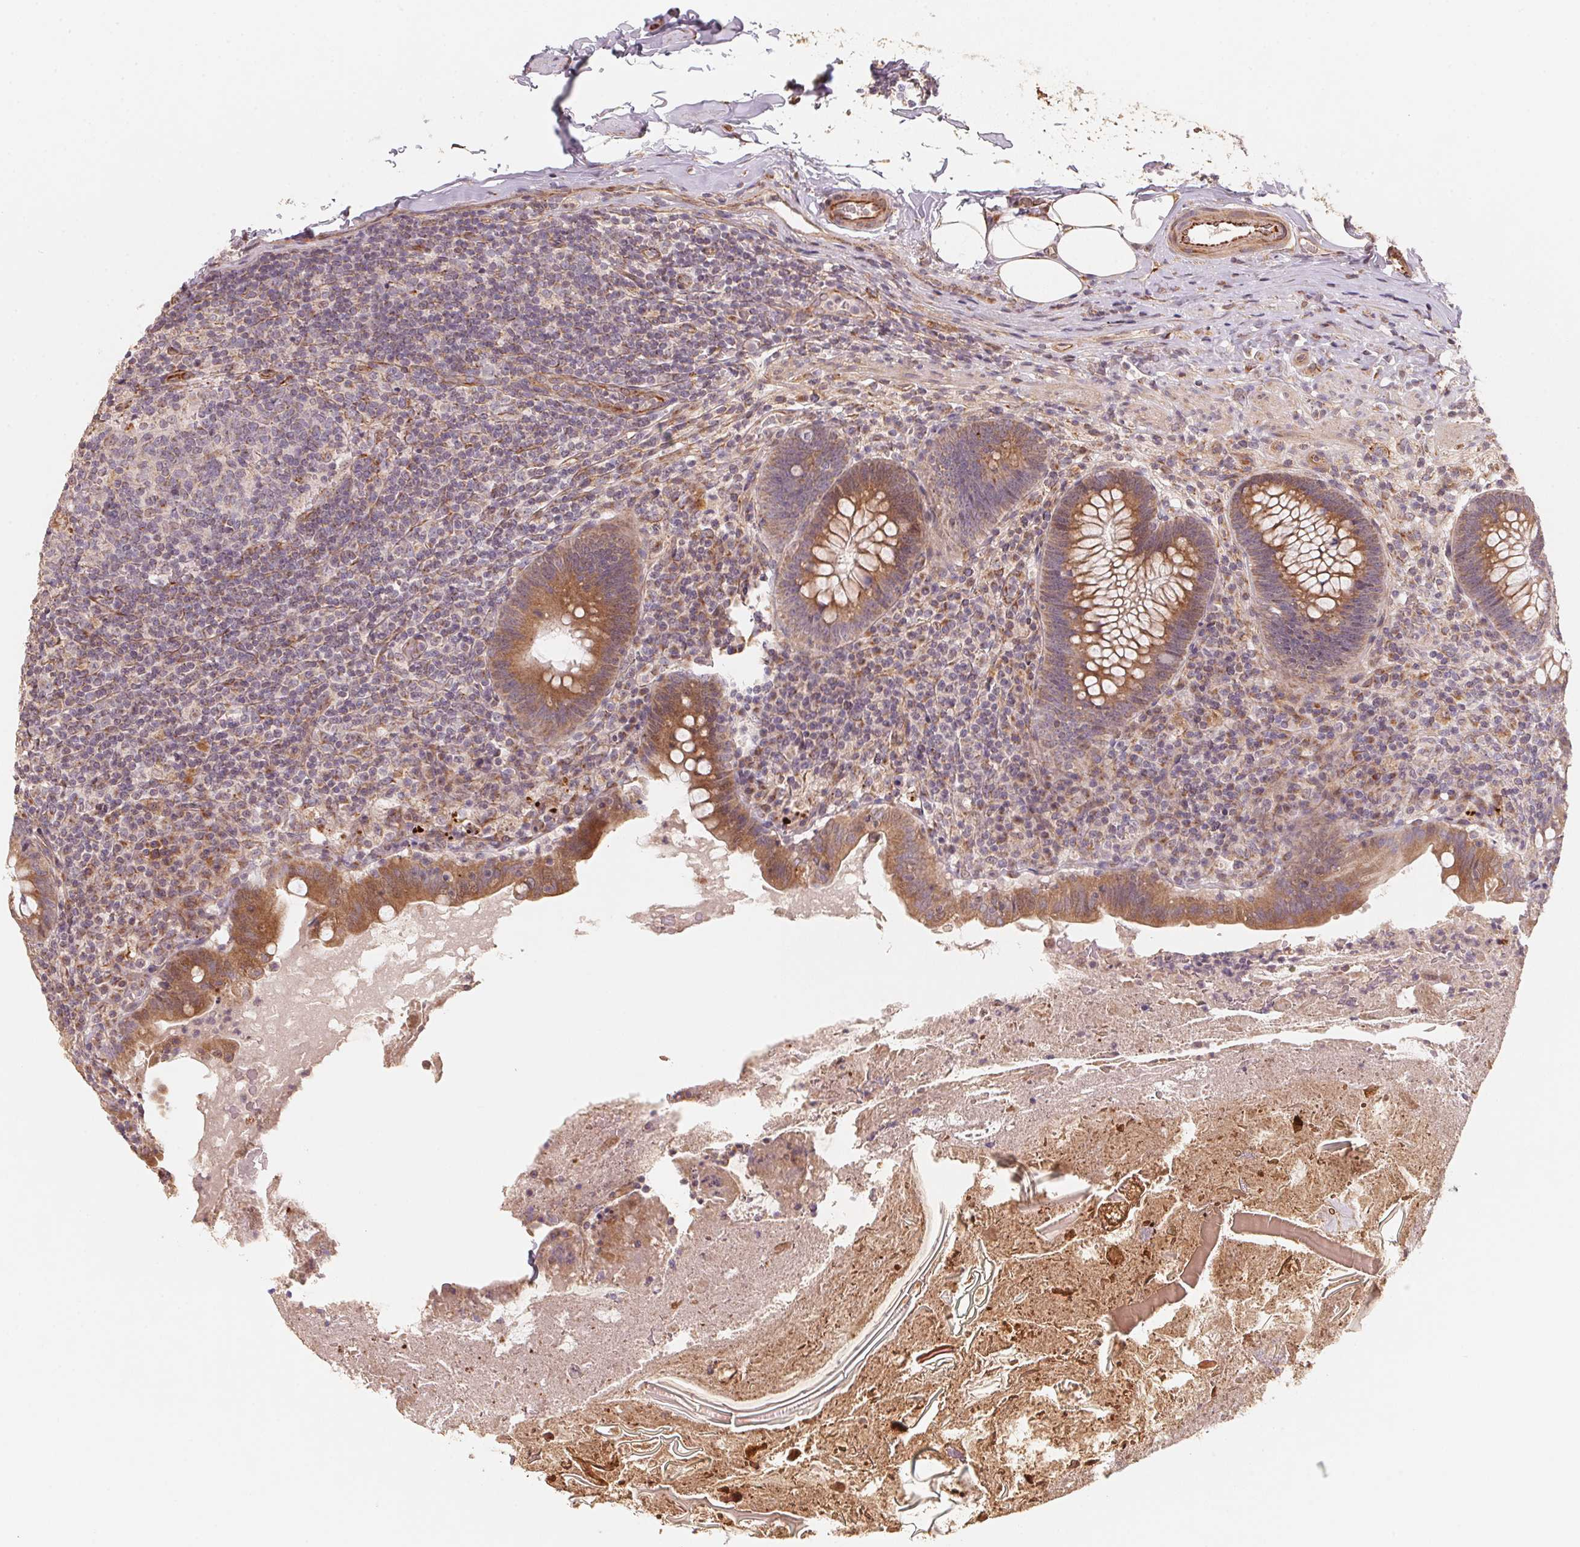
{"staining": {"intensity": "moderate", "quantity": ">75%", "location": "cytoplasmic/membranous"}, "tissue": "appendix", "cell_type": "Glandular cells", "image_type": "normal", "snomed": [{"axis": "morphology", "description": "Normal tissue, NOS"}, {"axis": "topography", "description": "Appendix"}], "caption": "Immunohistochemistry (IHC) staining of normal appendix, which reveals medium levels of moderate cytoplasmic/membranous staining in about >75% of glandular cells indicating moderate cytoplasmic/membranous protein expression. The staining was performed using DAB (brown) for protein detection and nuclei were counterstained in hematoxylin (blue).", "gene": "TSPAN12", "patient": {"sex": "male", "age": 47}}